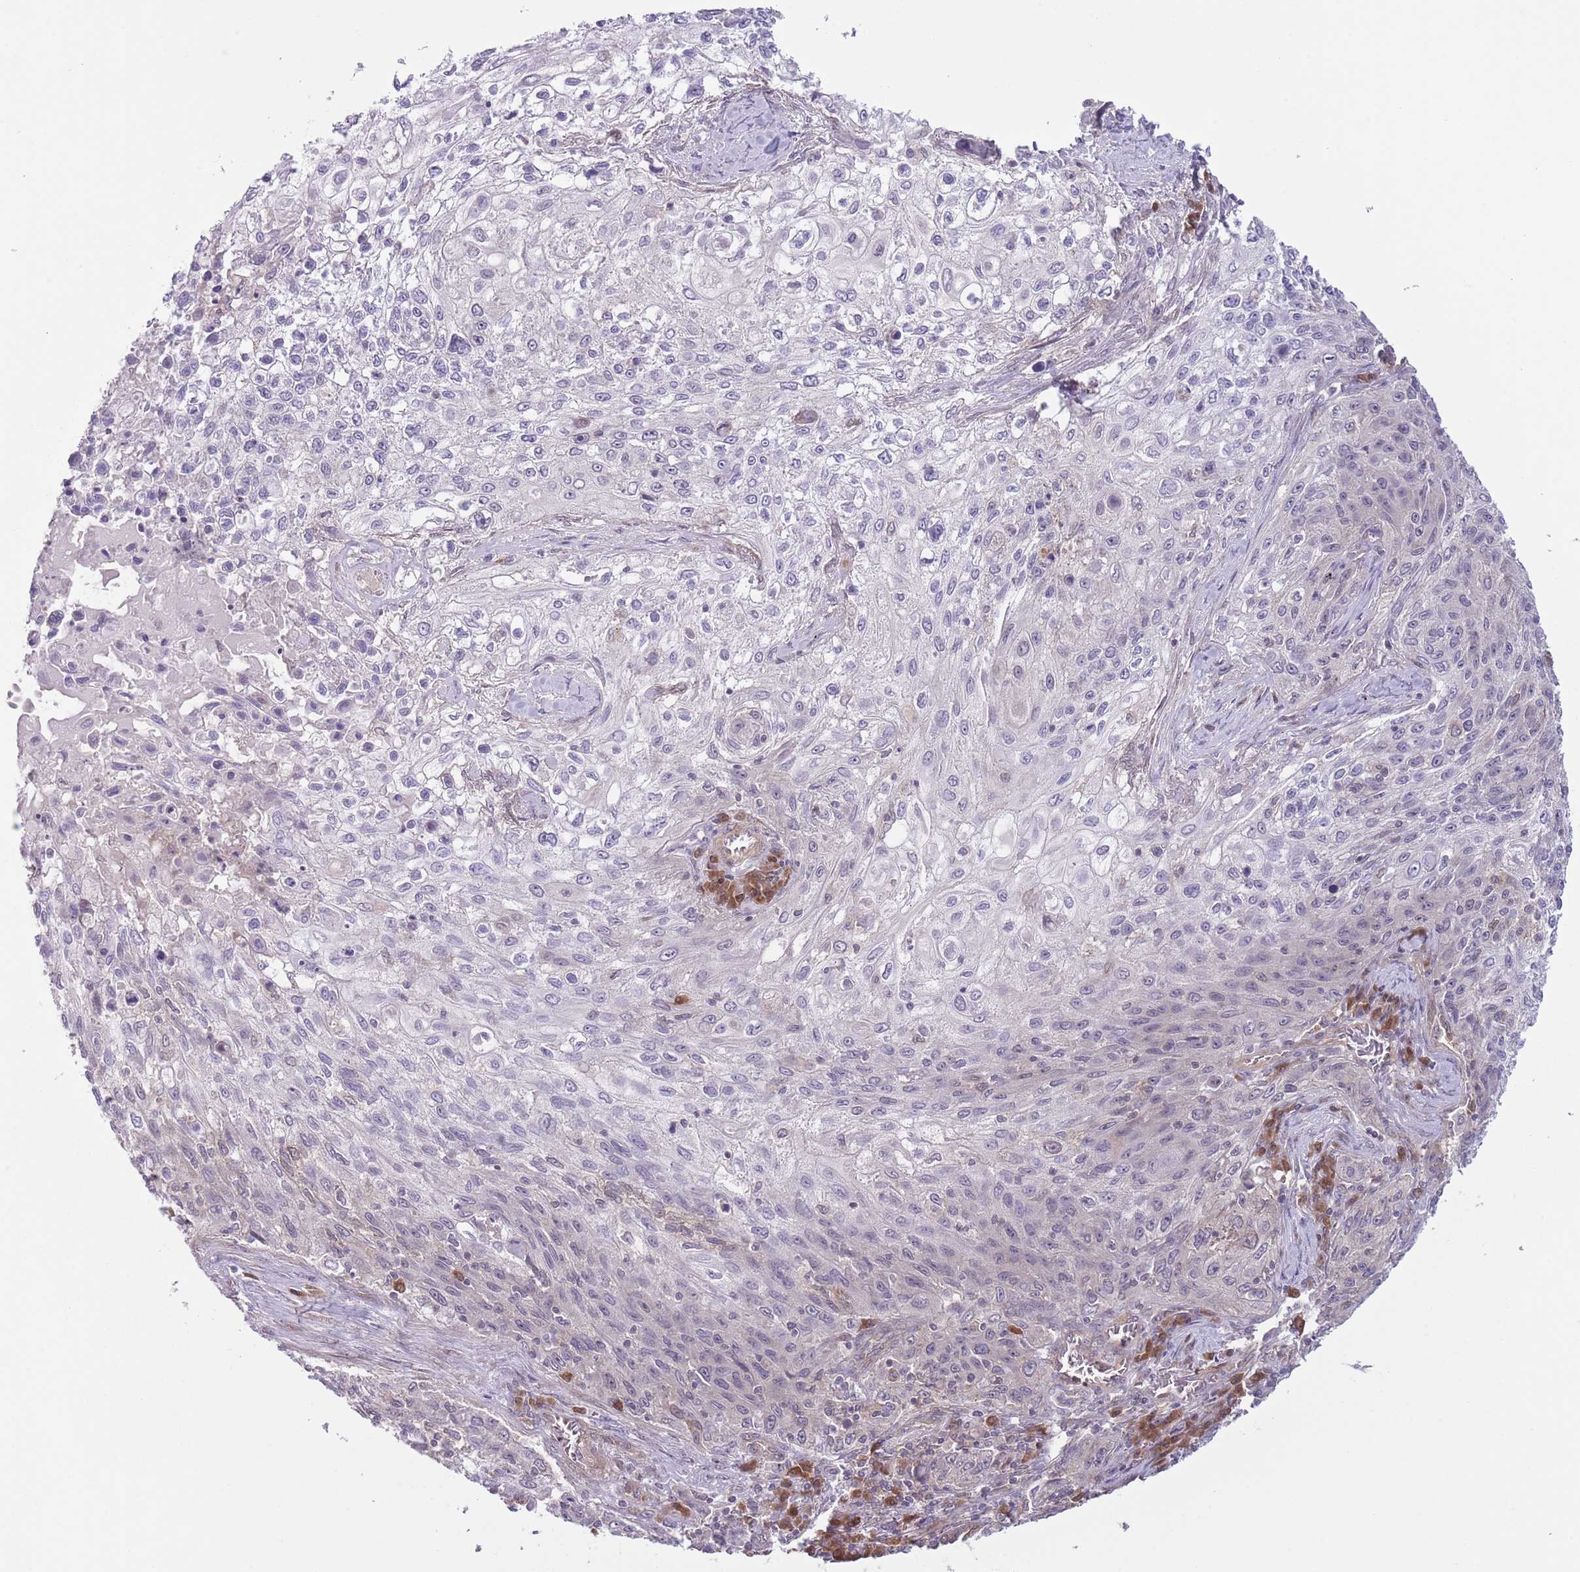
{"staining": {"intensity": "negative", "quantity": "none", "location": "none"}, "tissue": "lung cancer", "cell_type": "Tumor cells", "image_type": "cancer", "snomed": [{"axis": "morphology", "description": "Squamous cell carcinoma, NOS"}, {"axis": "topography", "description": "Lung"}], "caption": "This image is of lung cancer stained with immunohistochemistry (IHC) to label a protein in brown with the nuclei are counter-stained blue. There is no expression in tumor cells. Nuclei are stained in blue.", "gene": "COPE", "patient": {"sex": "female", "age": 69}}